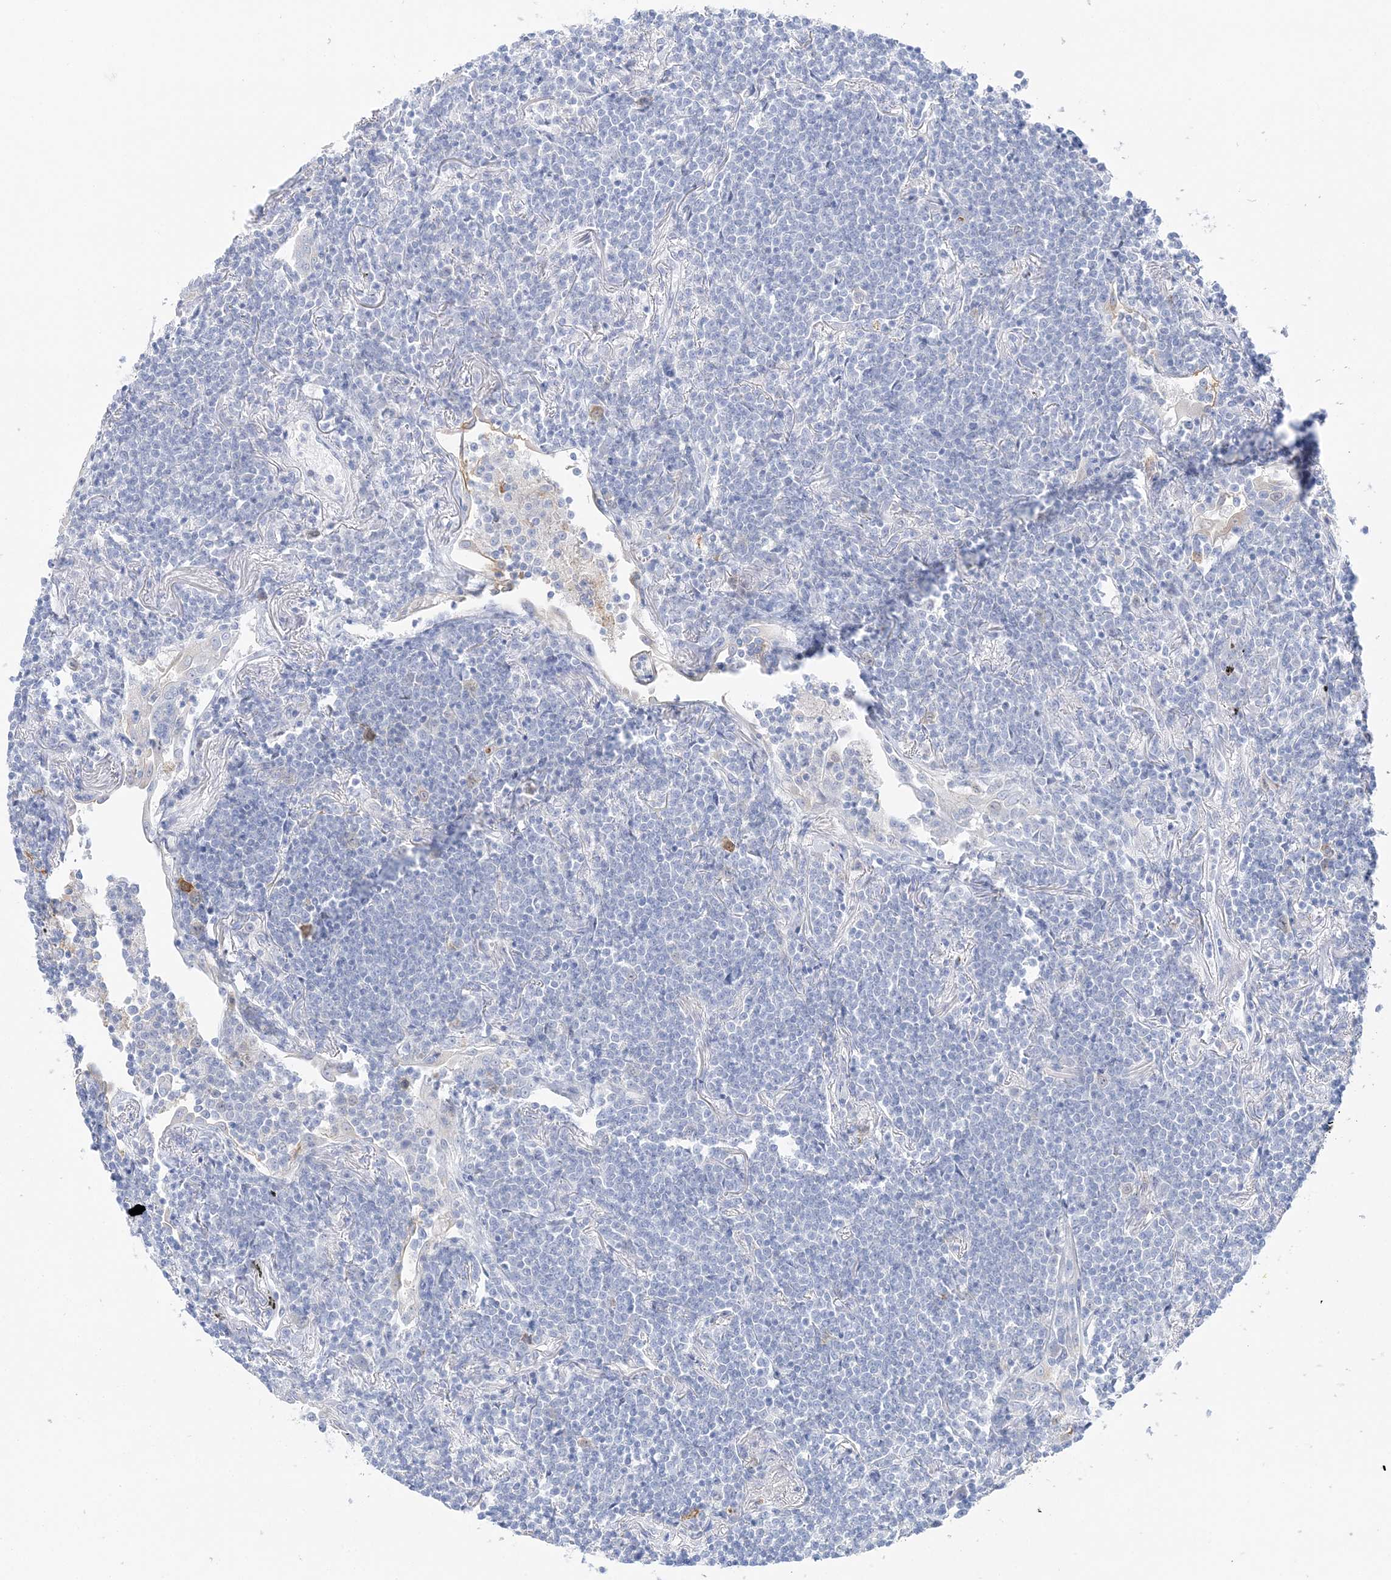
{"staining": {"intensity": "negative", "quantity": "none", "location": "none"}, "tissue": "lymphoma", "cell_type": "Tumor cells", "image_type": "cancer", "snomed": [{"axis": "morphology", "description": "Malignant lymphoma, non-Hodgkin's type, Low grade"}, {"axis": "topography", "description": "Lung"}], "caption": "Photomicrograph shows no significant protein expression in tumor cells of lymphoma. Brightfield microscopy of immunohistochemistry (IHC) stained with DAB (brown) and hematoxylin (blue), captured at high magnification.", "gene": "HMGCS1", "patient": {"sex": "female", "age": 71}}